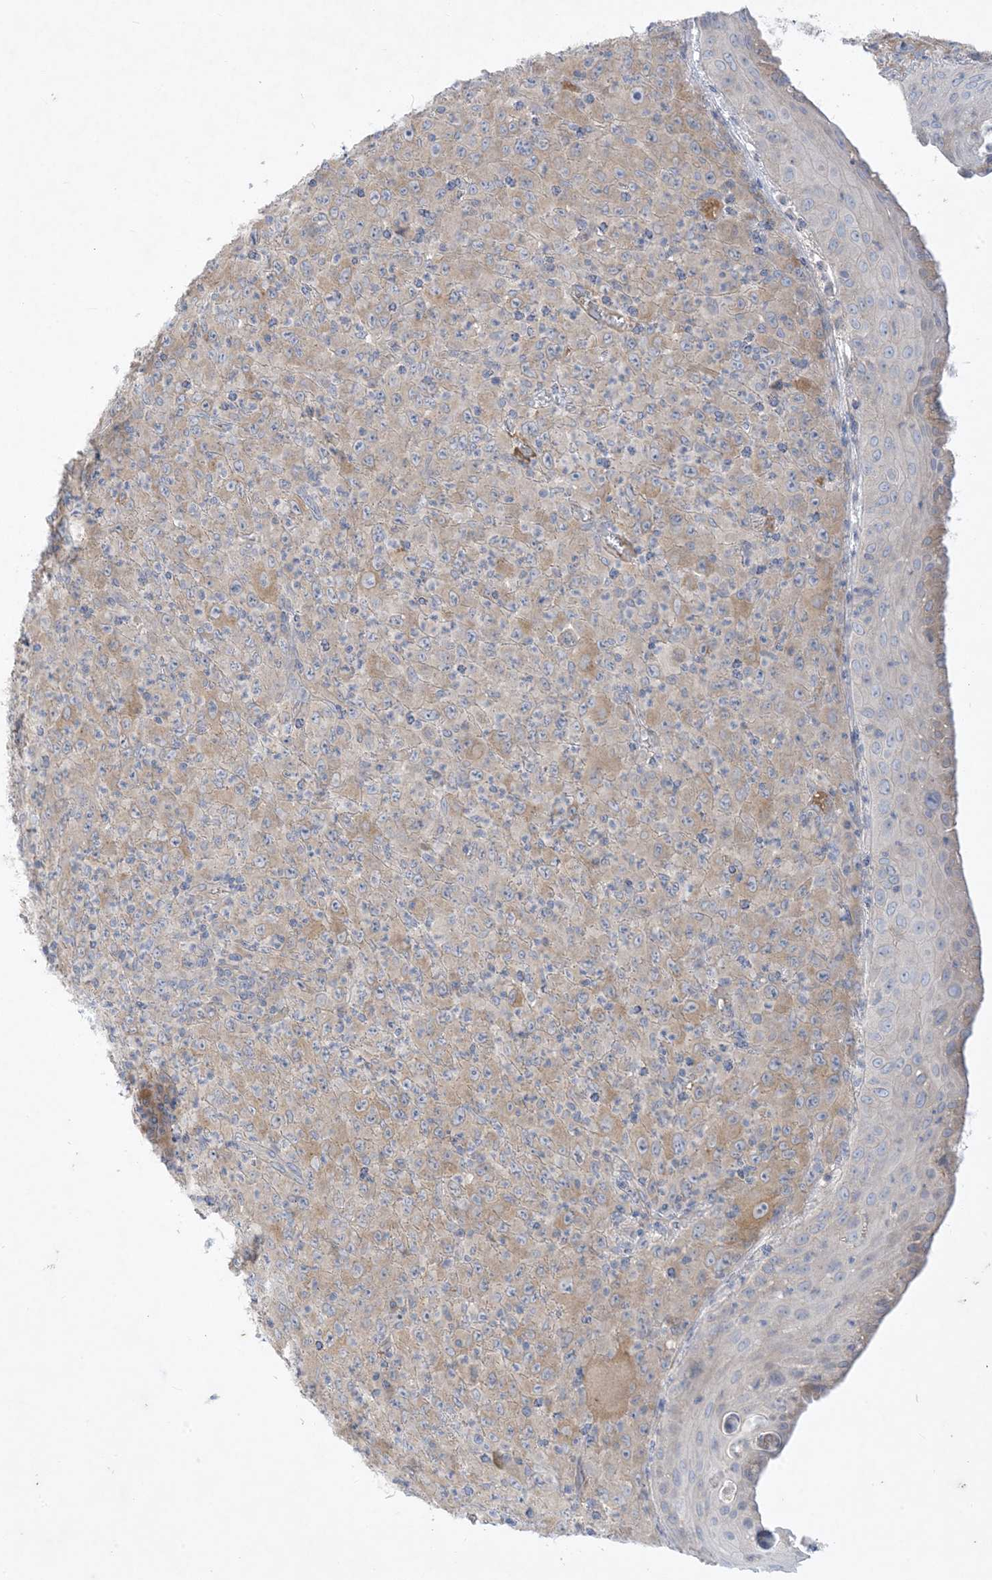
{"staining": {"intensity": "weak", "quantity": "<25%", "location": "cytoplasmic/membranous"}, "tissue": "melanoma", "cell_type": "Tumor cells", "image_type": "cancer", "snomed": [{"axis": "morphology", "description": "Malignant melanoma, Metastatic site"}, {"axis": "topography", "description": "Skin"}], "caption": "Melanoma was stained to show a protein in brown. There is no significant expression in tumor cells.", "gene": "PLEKHA3", "patient": {"sex": "female", "age": 56}}